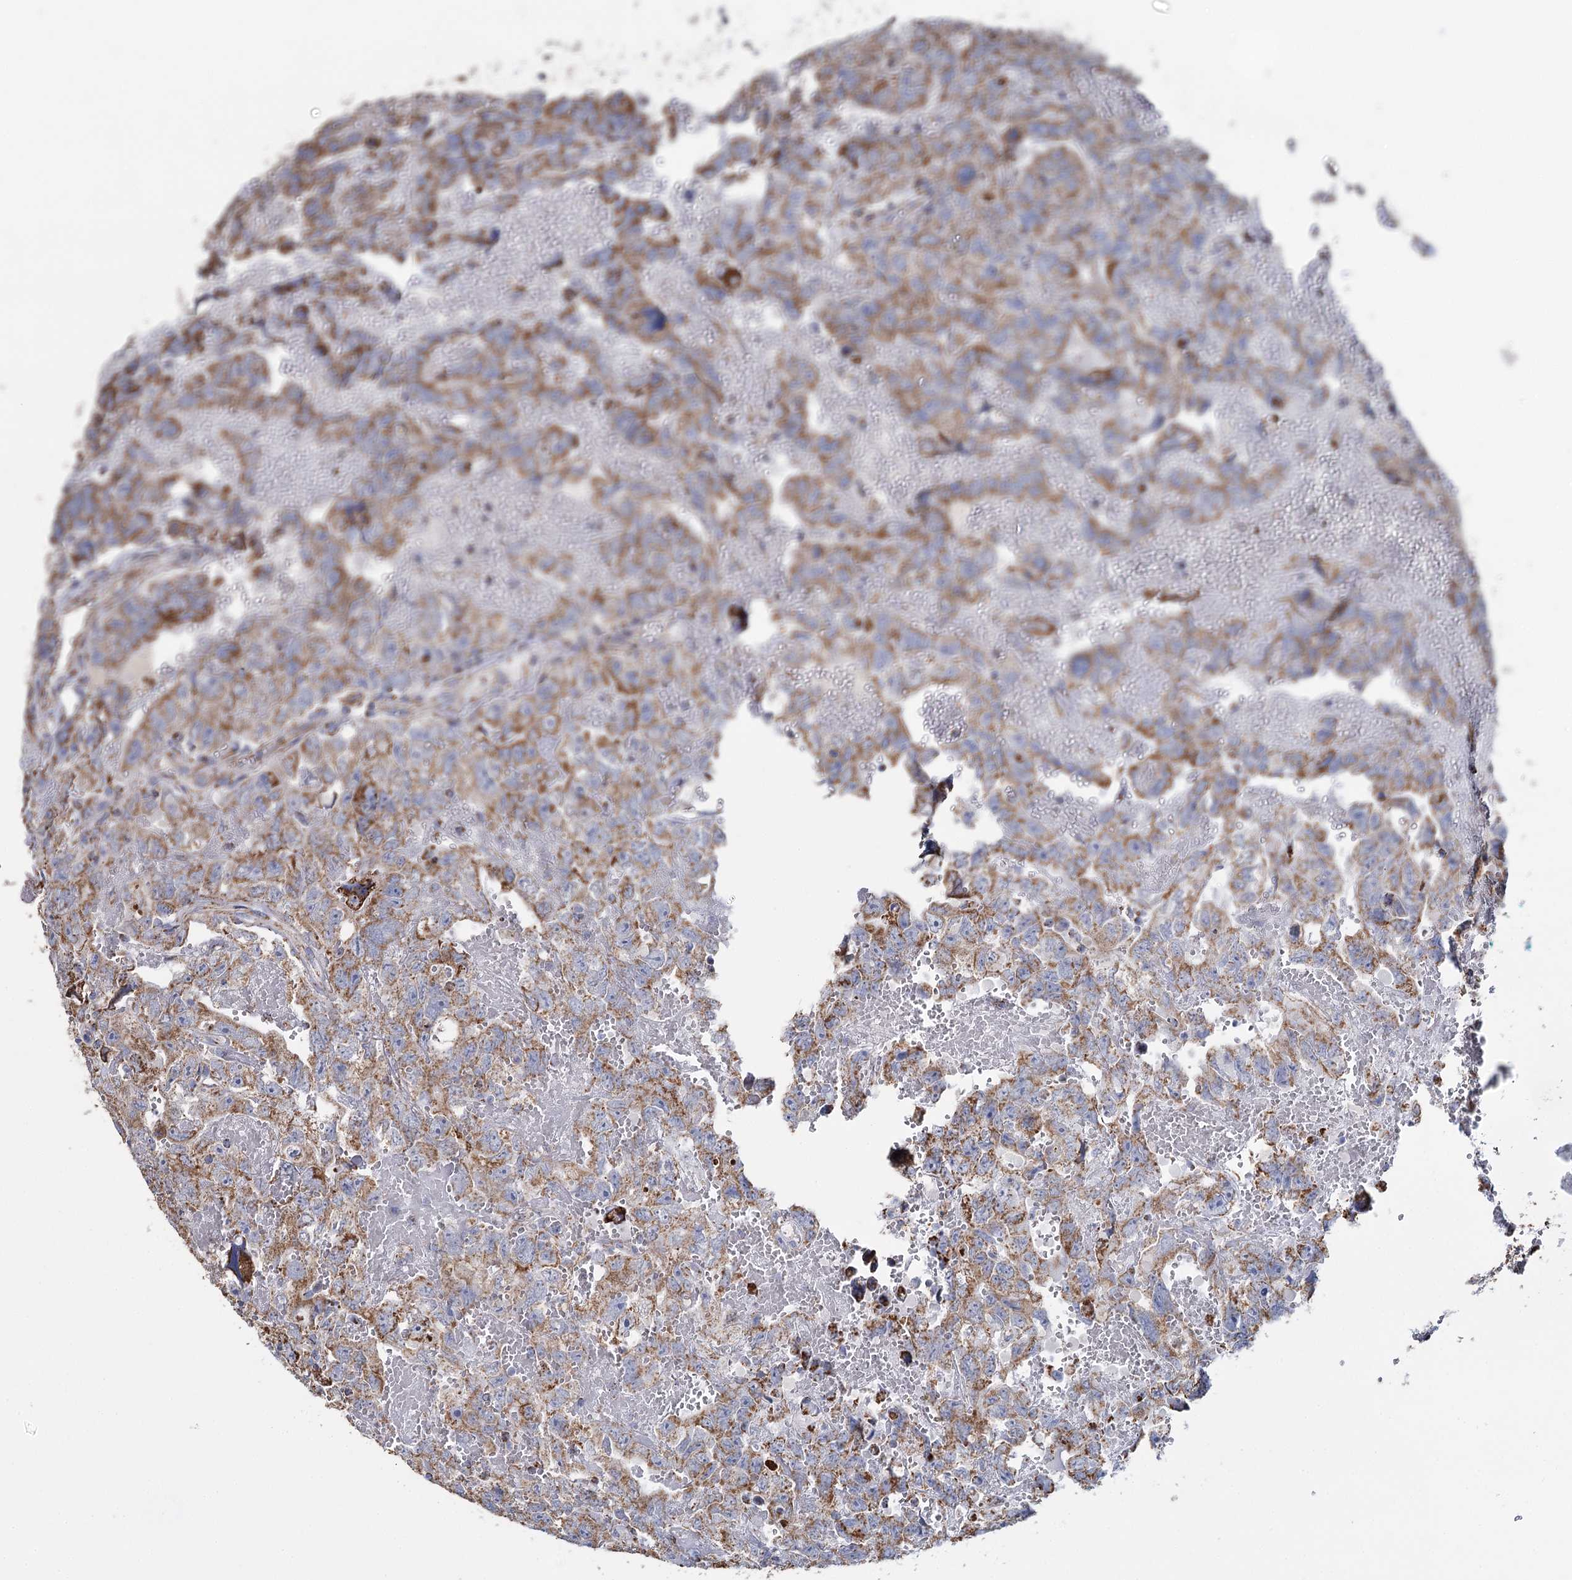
{"staining": {"intensity": "moderate", "quantity": ">75%", "location": "cytoplasmic/membranous"}, "tissue": "testis cancer", "cell_type": "Tumor cells", "image_type": "cancer", "snomed": [{"axis": "morphology", "description": "Carcinoma, Embryonal, NOS"}, {"axis": "topography", "description": "Testis"}], "caption": "An image showing moderate cytoplasmic/membranous staining in approximately >75% of tumor cells in testis cancer, as visualized by brown immunohistochemical staining.", "gene": "MRPL44", "patient": {"sex": "male", "age": 45}}